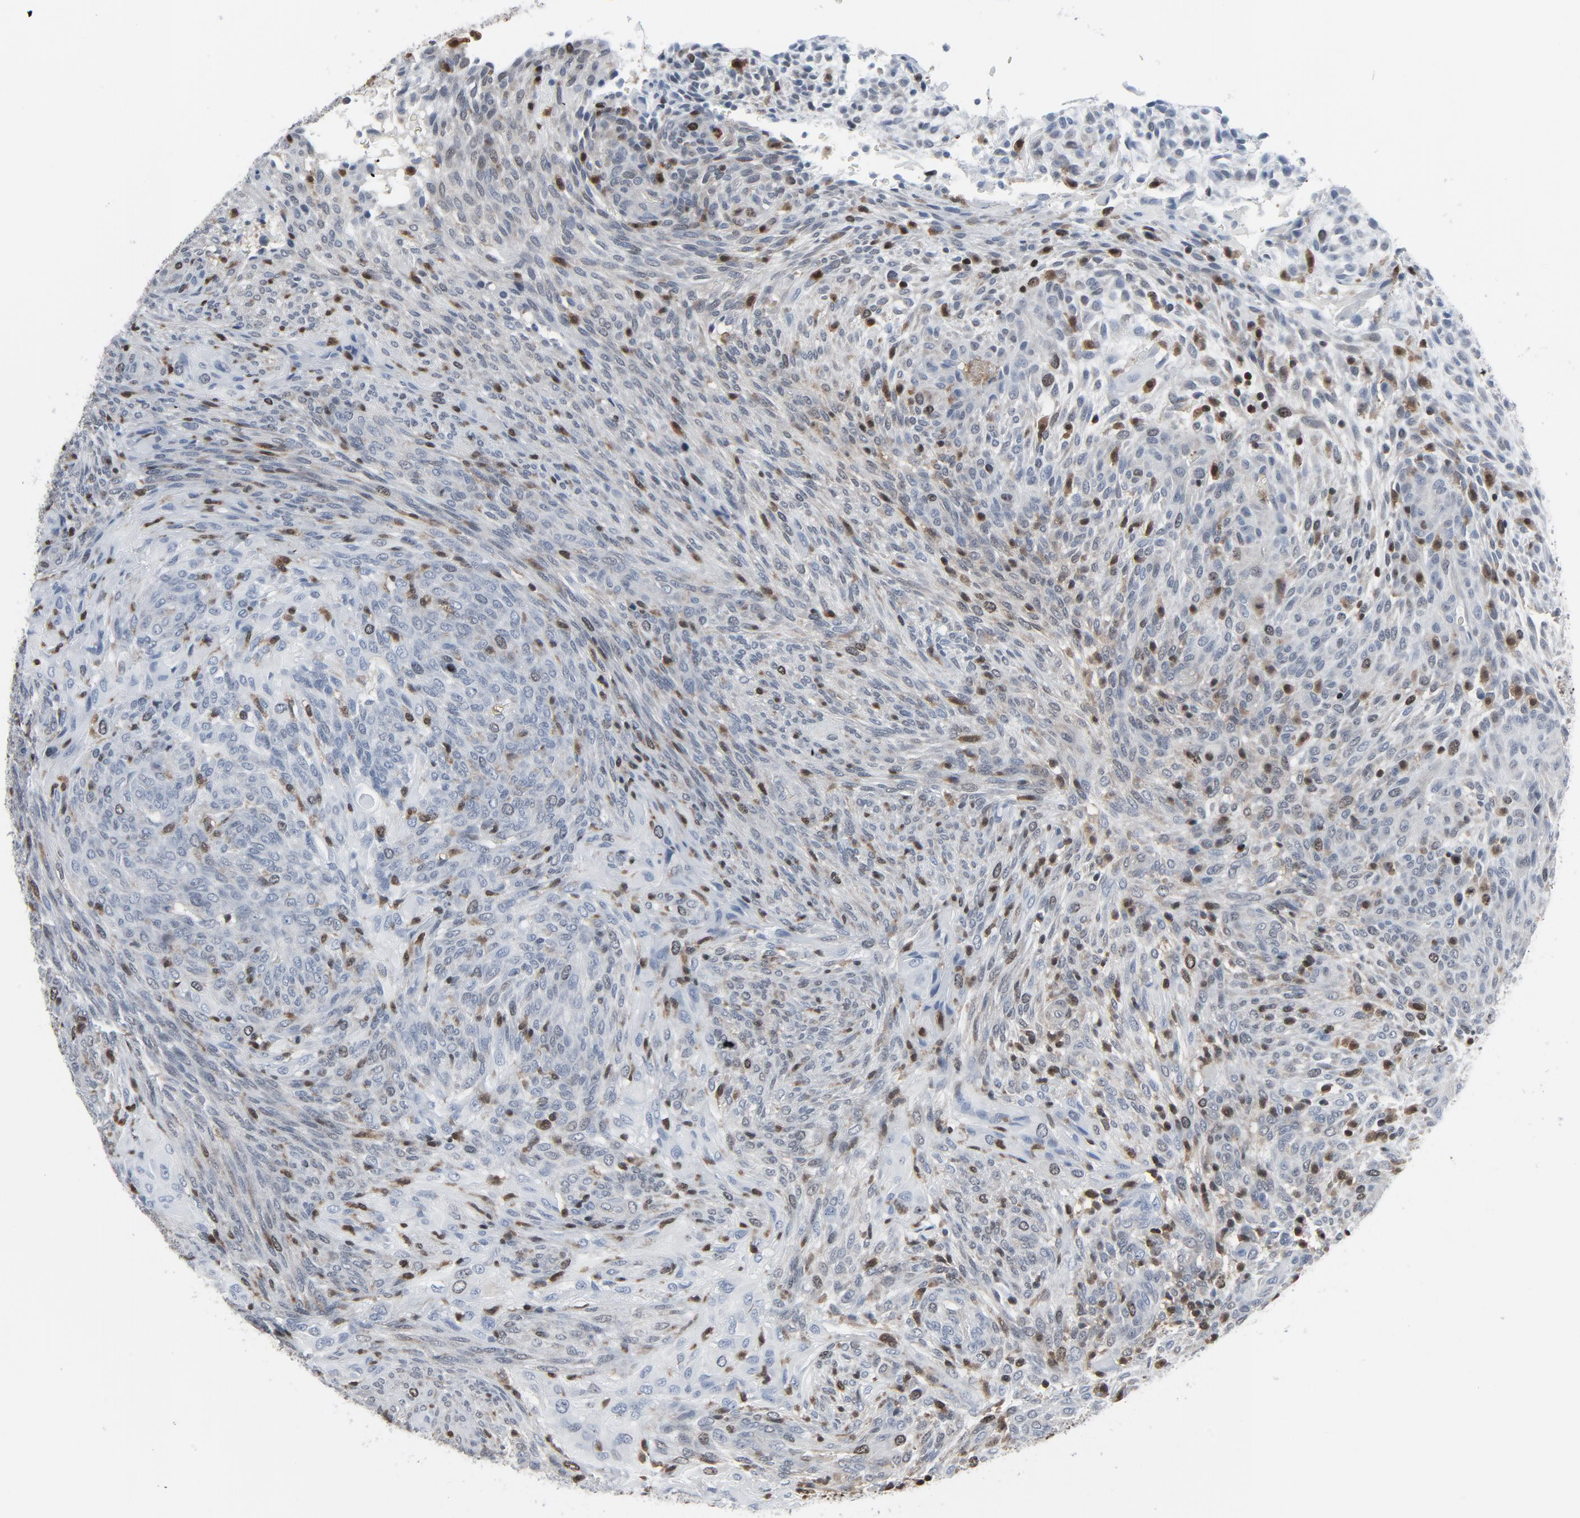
{"staining": {"intensity": "strong", "quantity": "<25%", "location": "cytoplasmic/membranous,nuclear"}, "tissue": "glioma", "cell_type": "Tumor cells", "image_type": "cancer", "snomed": [{"axis": "morphology", "description": "Glioma, malignant, High grade"}, {"axis": "topography", "description": "Cerebral cortex"}], "caption": "Strong cytoplasmic/membranous and nuclear staining is present in about <25% of tumor cells in glioma.", "gene": "STAT5A", "patient": {"sex": "female", "age": 55}}